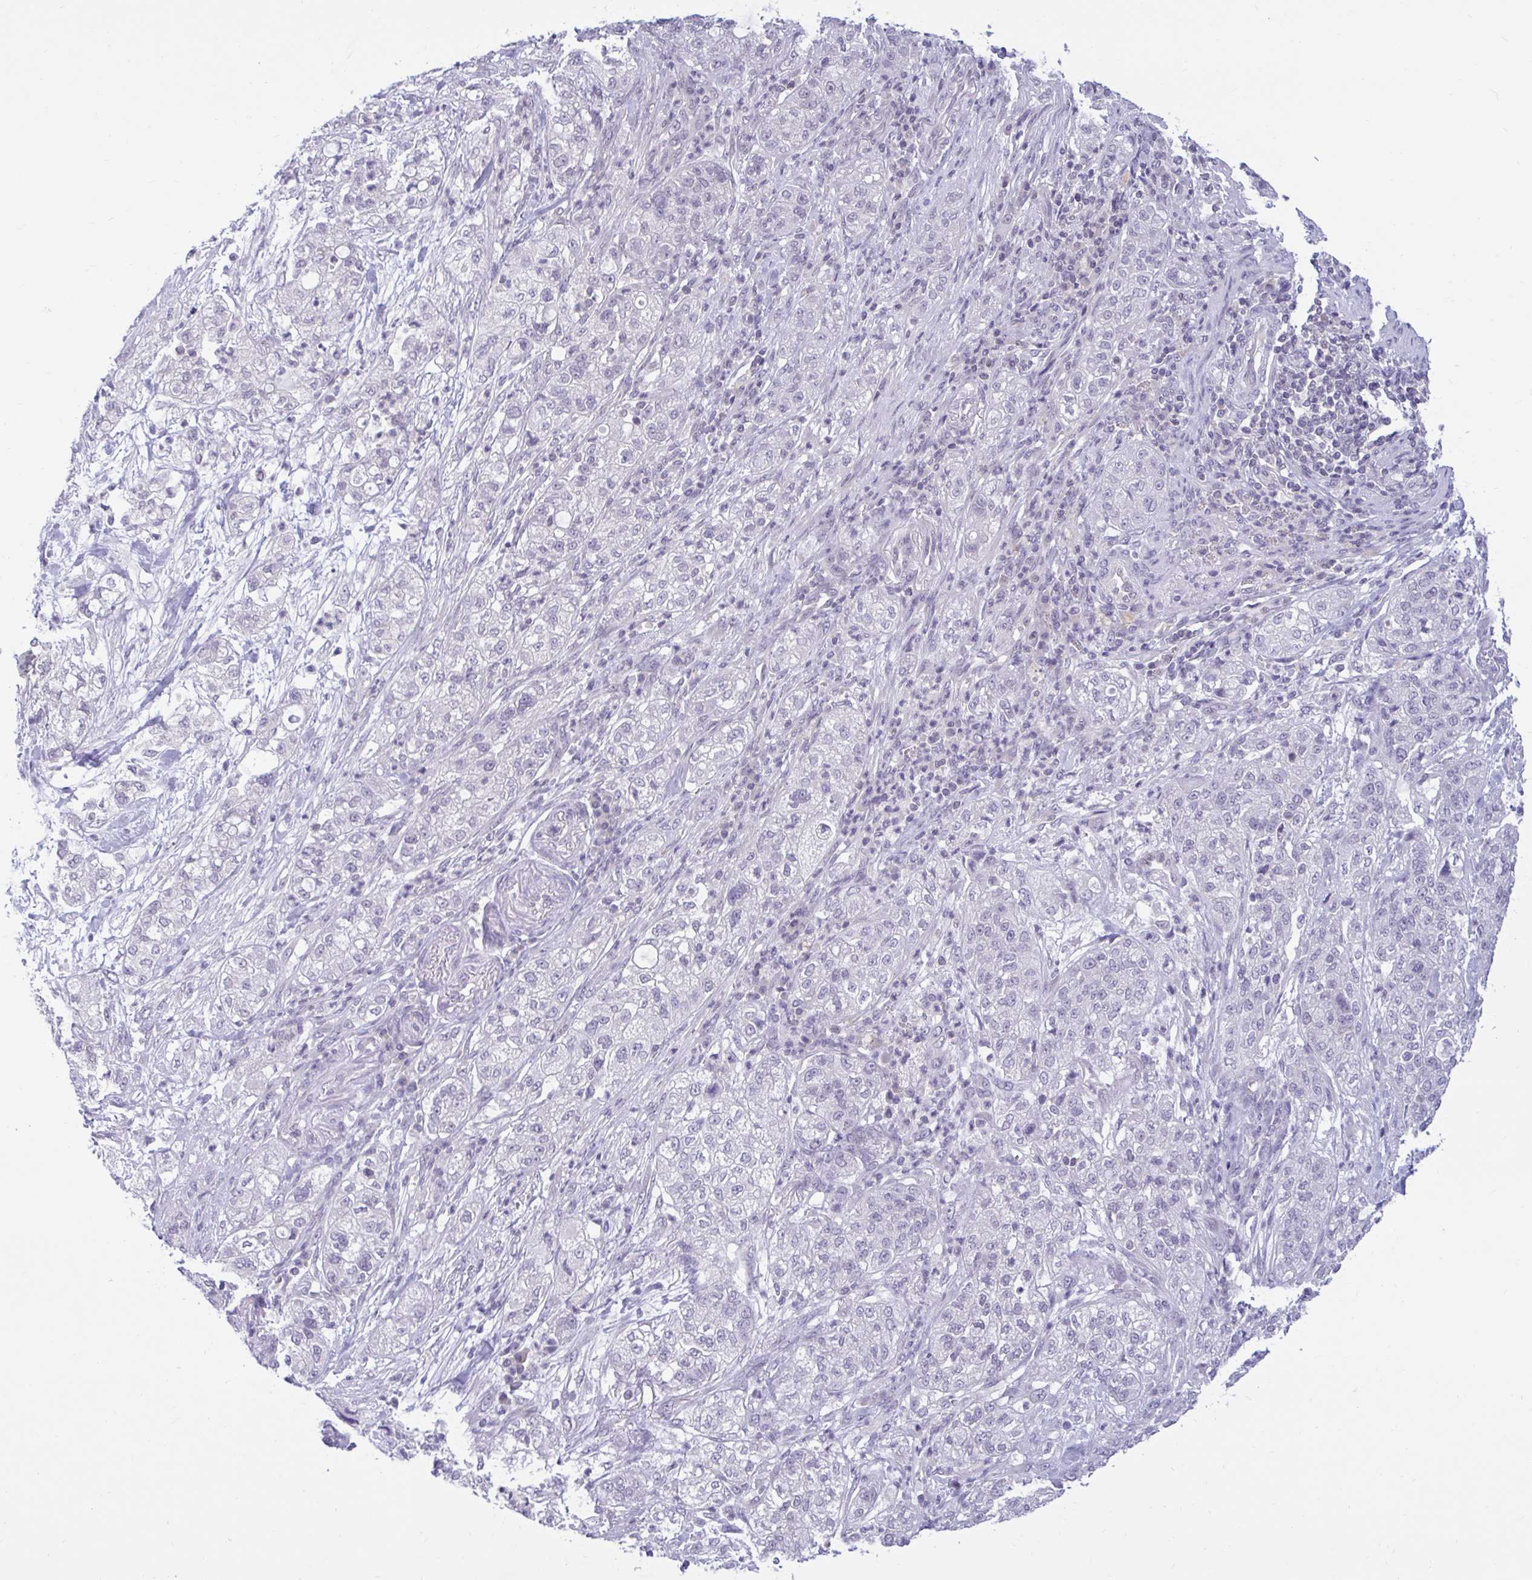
{"staining": {"intensity": "negative", "quantity": "none", "location": "none"}, "tissue": "pancreatic cancer", "cell_type": "Tumor cells", "image_type": "cancer", "snomed": [{"axis": "morphology", "description": "Adenocarcinoma, NOS"}, {"axis": "topography", "description": "Pancreas"}], "caption": "An image of adenocarcinoma (pancreatic) stained for a protein shows no brown staining in tumor cells.", "gene": "ARPP19", "patient": {"sex": "female", "age": 78}}